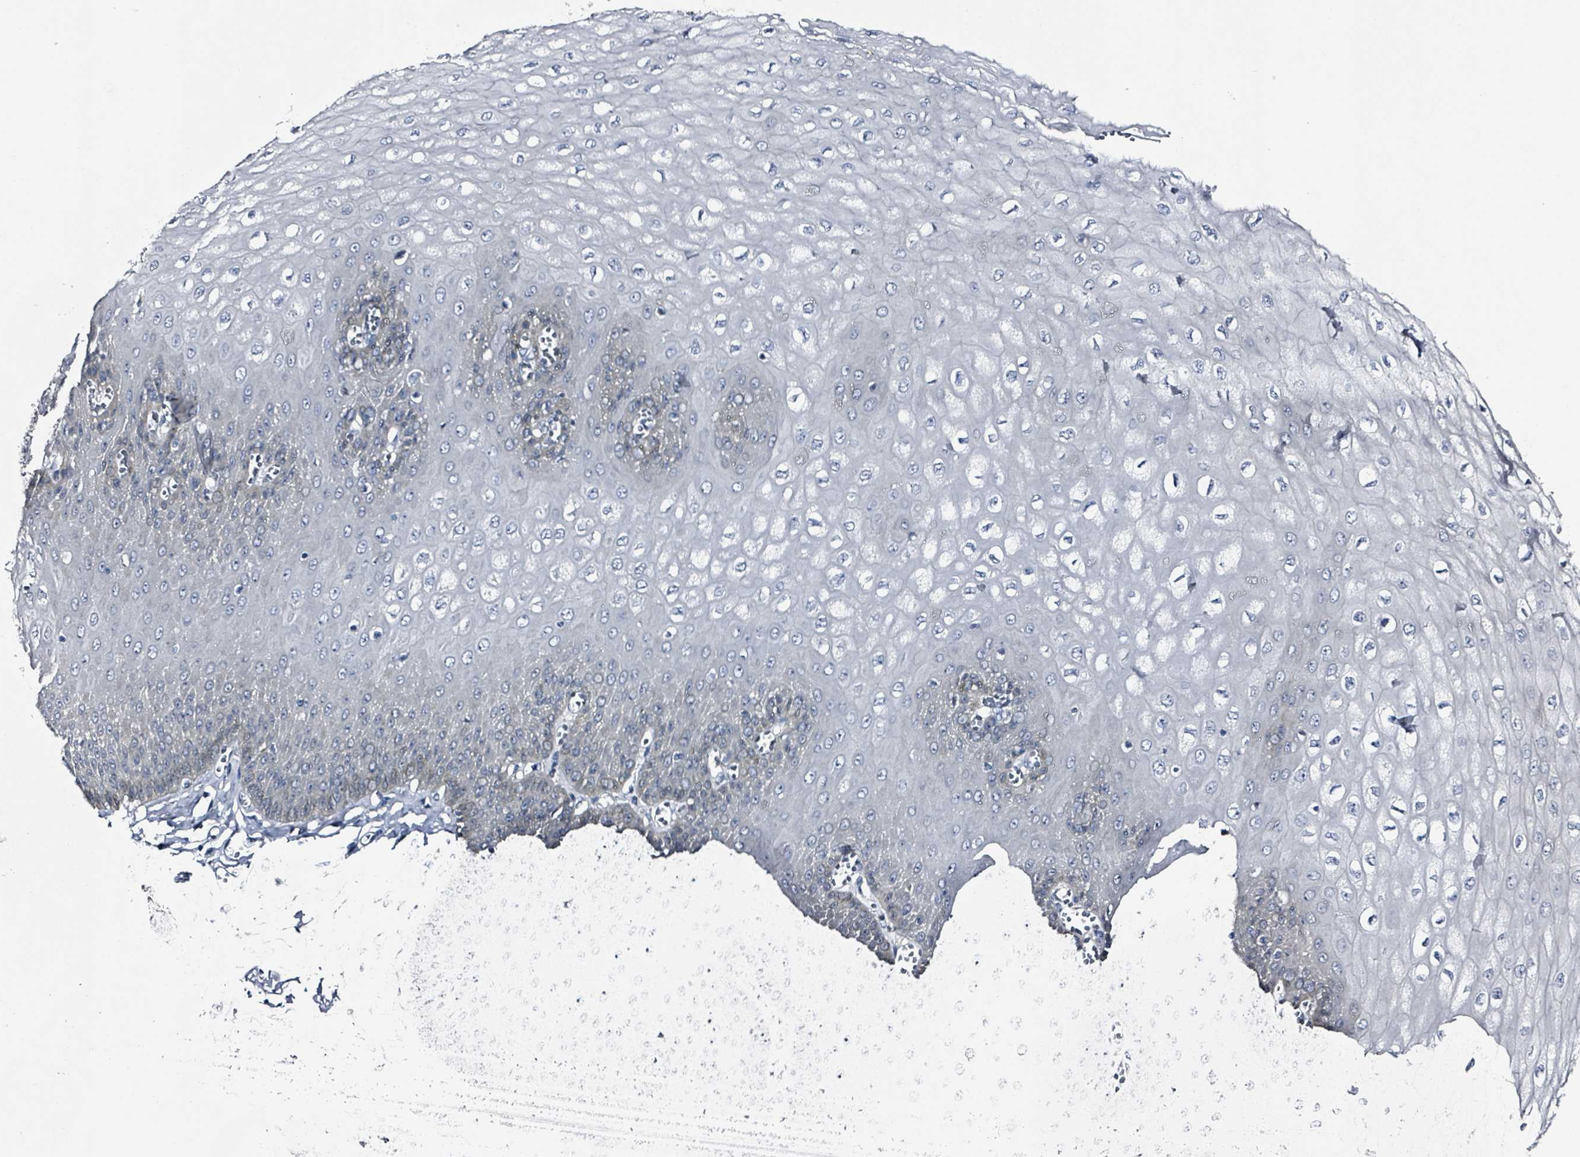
{"staining": {"intensity": "negative", "quantity": "none", "location": "none"}, "tissue": "esophagus", "cell_type": "Squamous epithelial cells", "image_type": "normal", "snomed": [{"axis": "morphology", "description": "Normal tissue, NOS"}, {"axis": "topography", "description": "Esophagus"}], "caption": "IHC histopathology image of normal esophagus: human esophagus stained with DAB displays no significant protein staining in squamous epithelial cells.", "gene": "B3GAT3", "patient": {"sex": "male", "age": 60}}